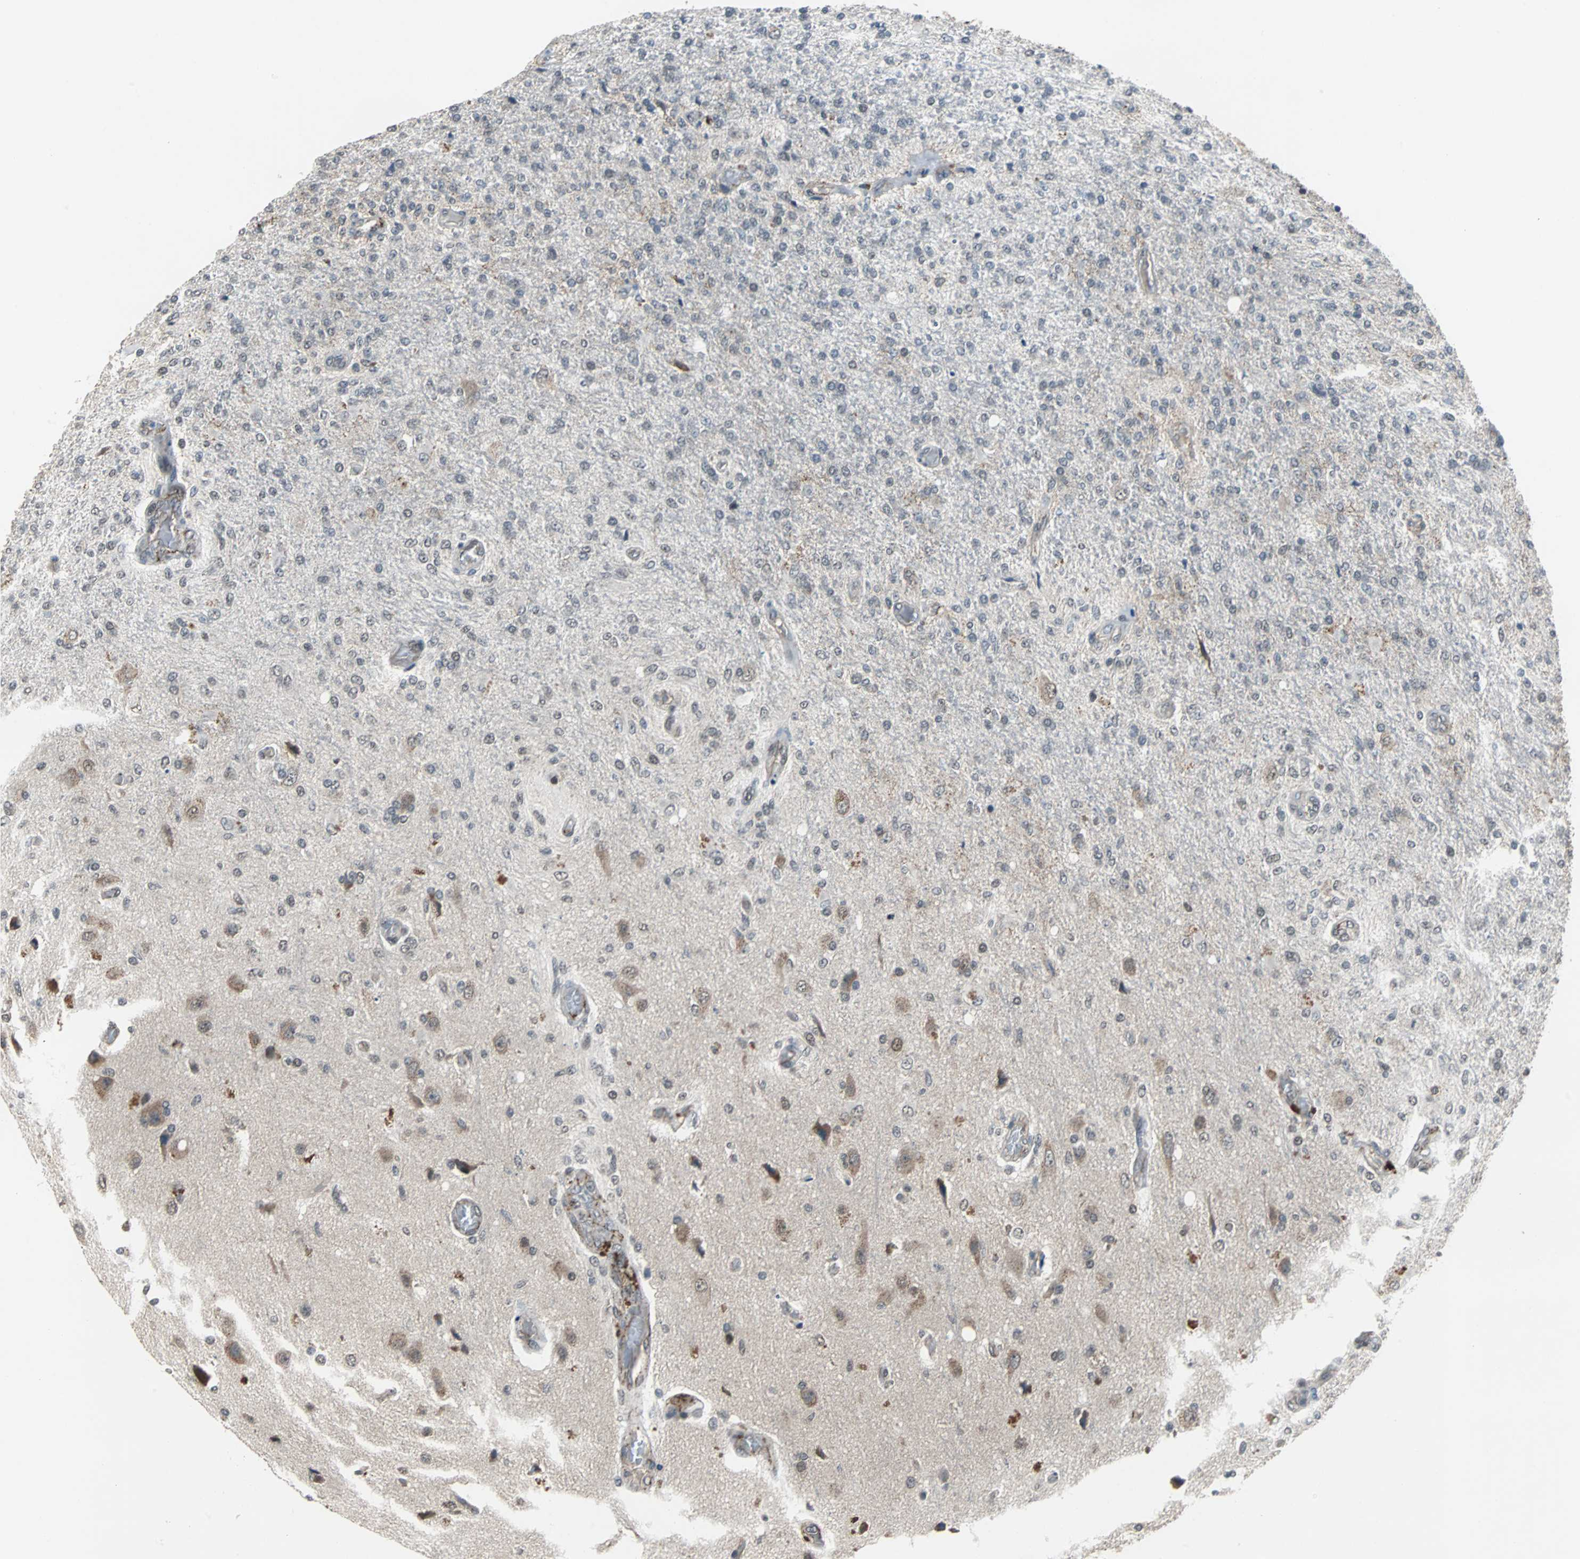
{"staining": {"intensity": "weak", "quantity": "25%-75%", "location": "cytoplasmic/membranous"}, "tissue": "glioma", "cell_type": "Tumor cells", "image_type": "cancer", "snomed": [{"axis": "morphology", "description": "Normal tissue, NOS"}, {"axis": "morphology", "description": "Glioma, malignant, High grade"}, {"axis": "topography", "description": "Cerebral cortex"}], "caption": "Malignant high-grade glioma stained for a protein (brown) displays weak cytoplasmic/membranous positive staining in about 25%-75% of tumor cells.", "gene": "LSR", "patient": {"sex": "male", "age": 77}}